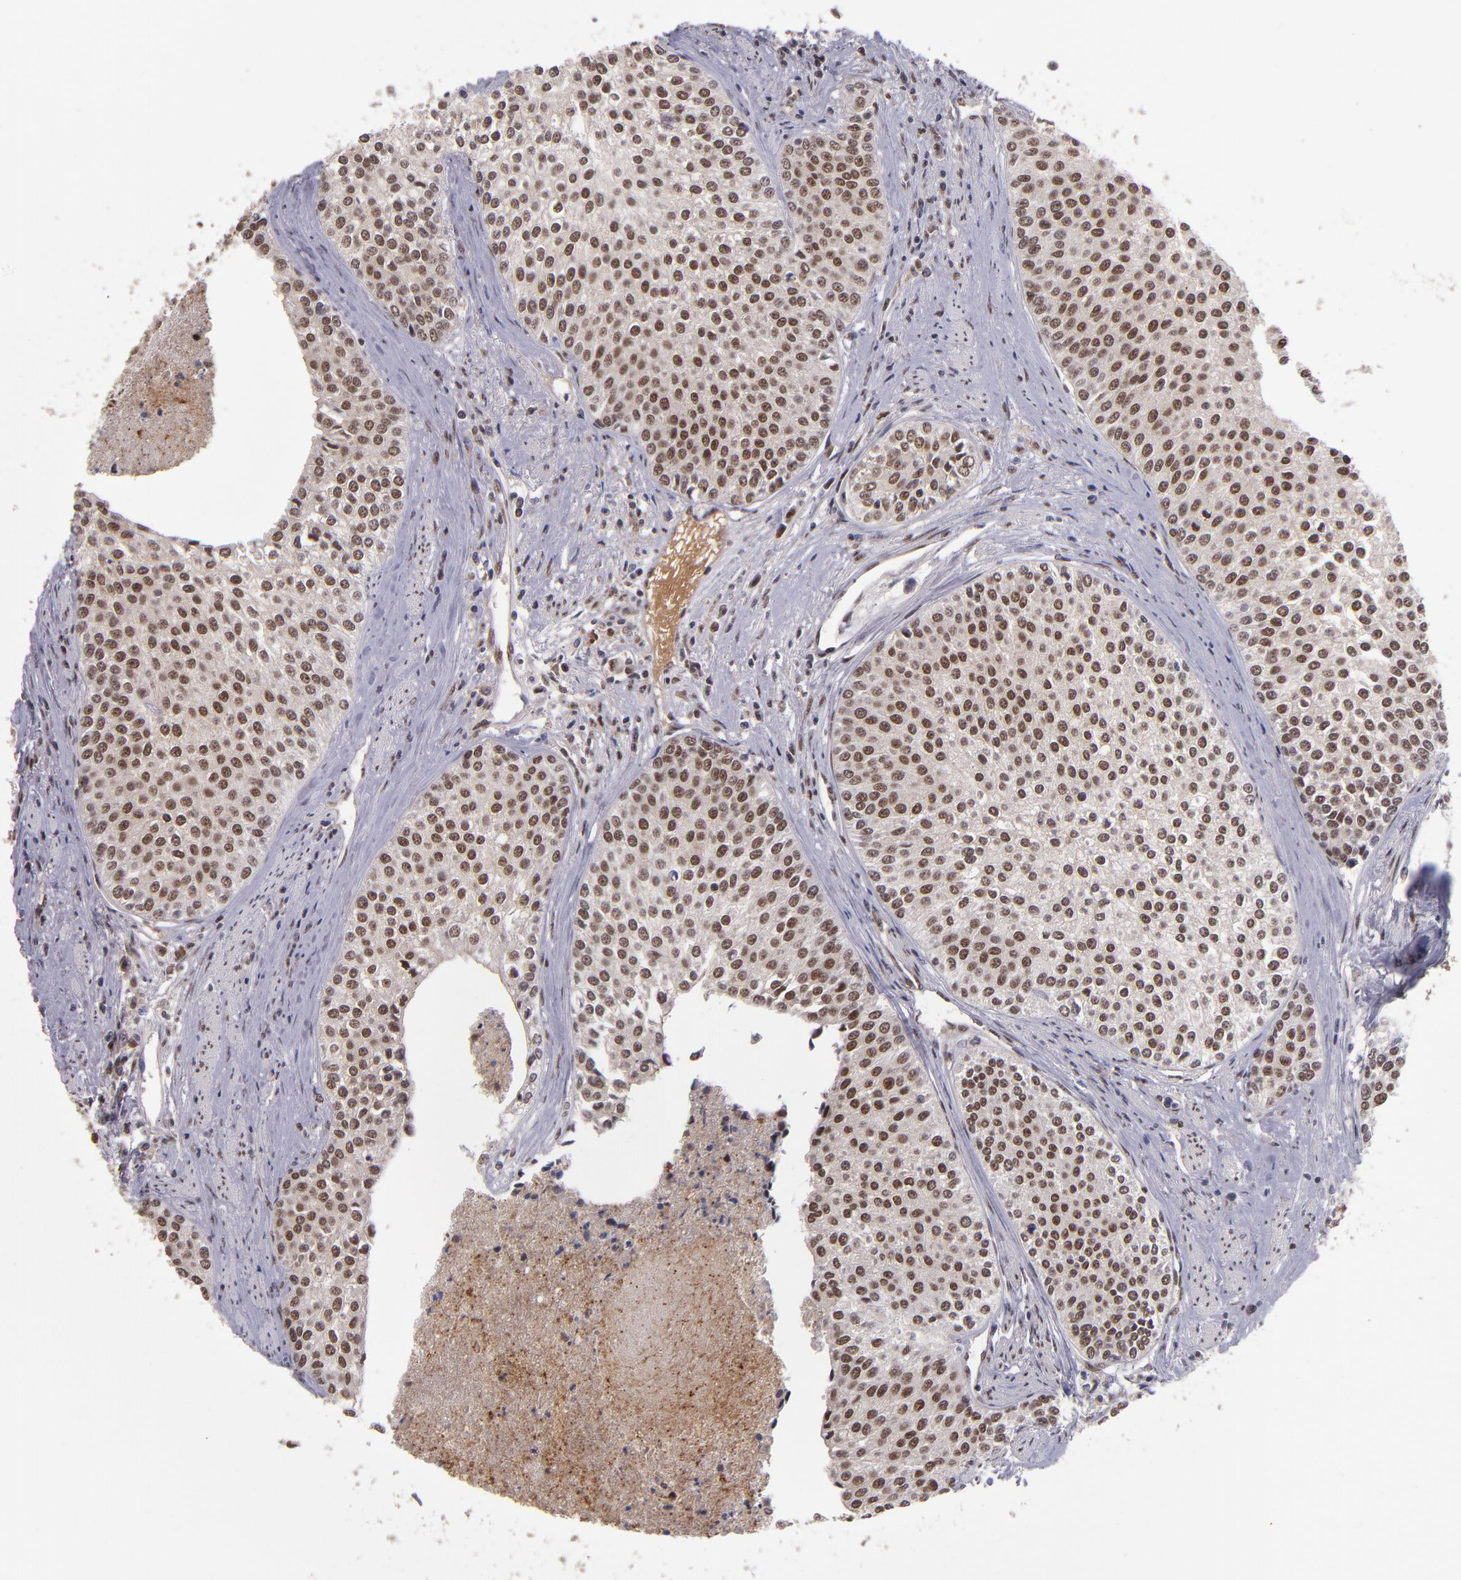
{"staining": {"intensity": "moderate", "quantity": ">75%", "location": "nuclear"}, "tissue": "urothelial cancer", "cell_type": "Tumor cells", "image_type": "cancer", "snomed": [{"axis": "morphology", "description": "Urothelial carcinoma, Low grade"}, {"axis": "topography", "description": "Urinary bladder"}], "caption": "Immunohistochemistry (IHC) photomicrograph of human urothelial cancer stained for a protein (brown), which exhibits medium levels of moderate nuclear staining in approximately >75% of tumor cells.", "gene": "EP300", "patient": {"sex": "female", "age": 73}}